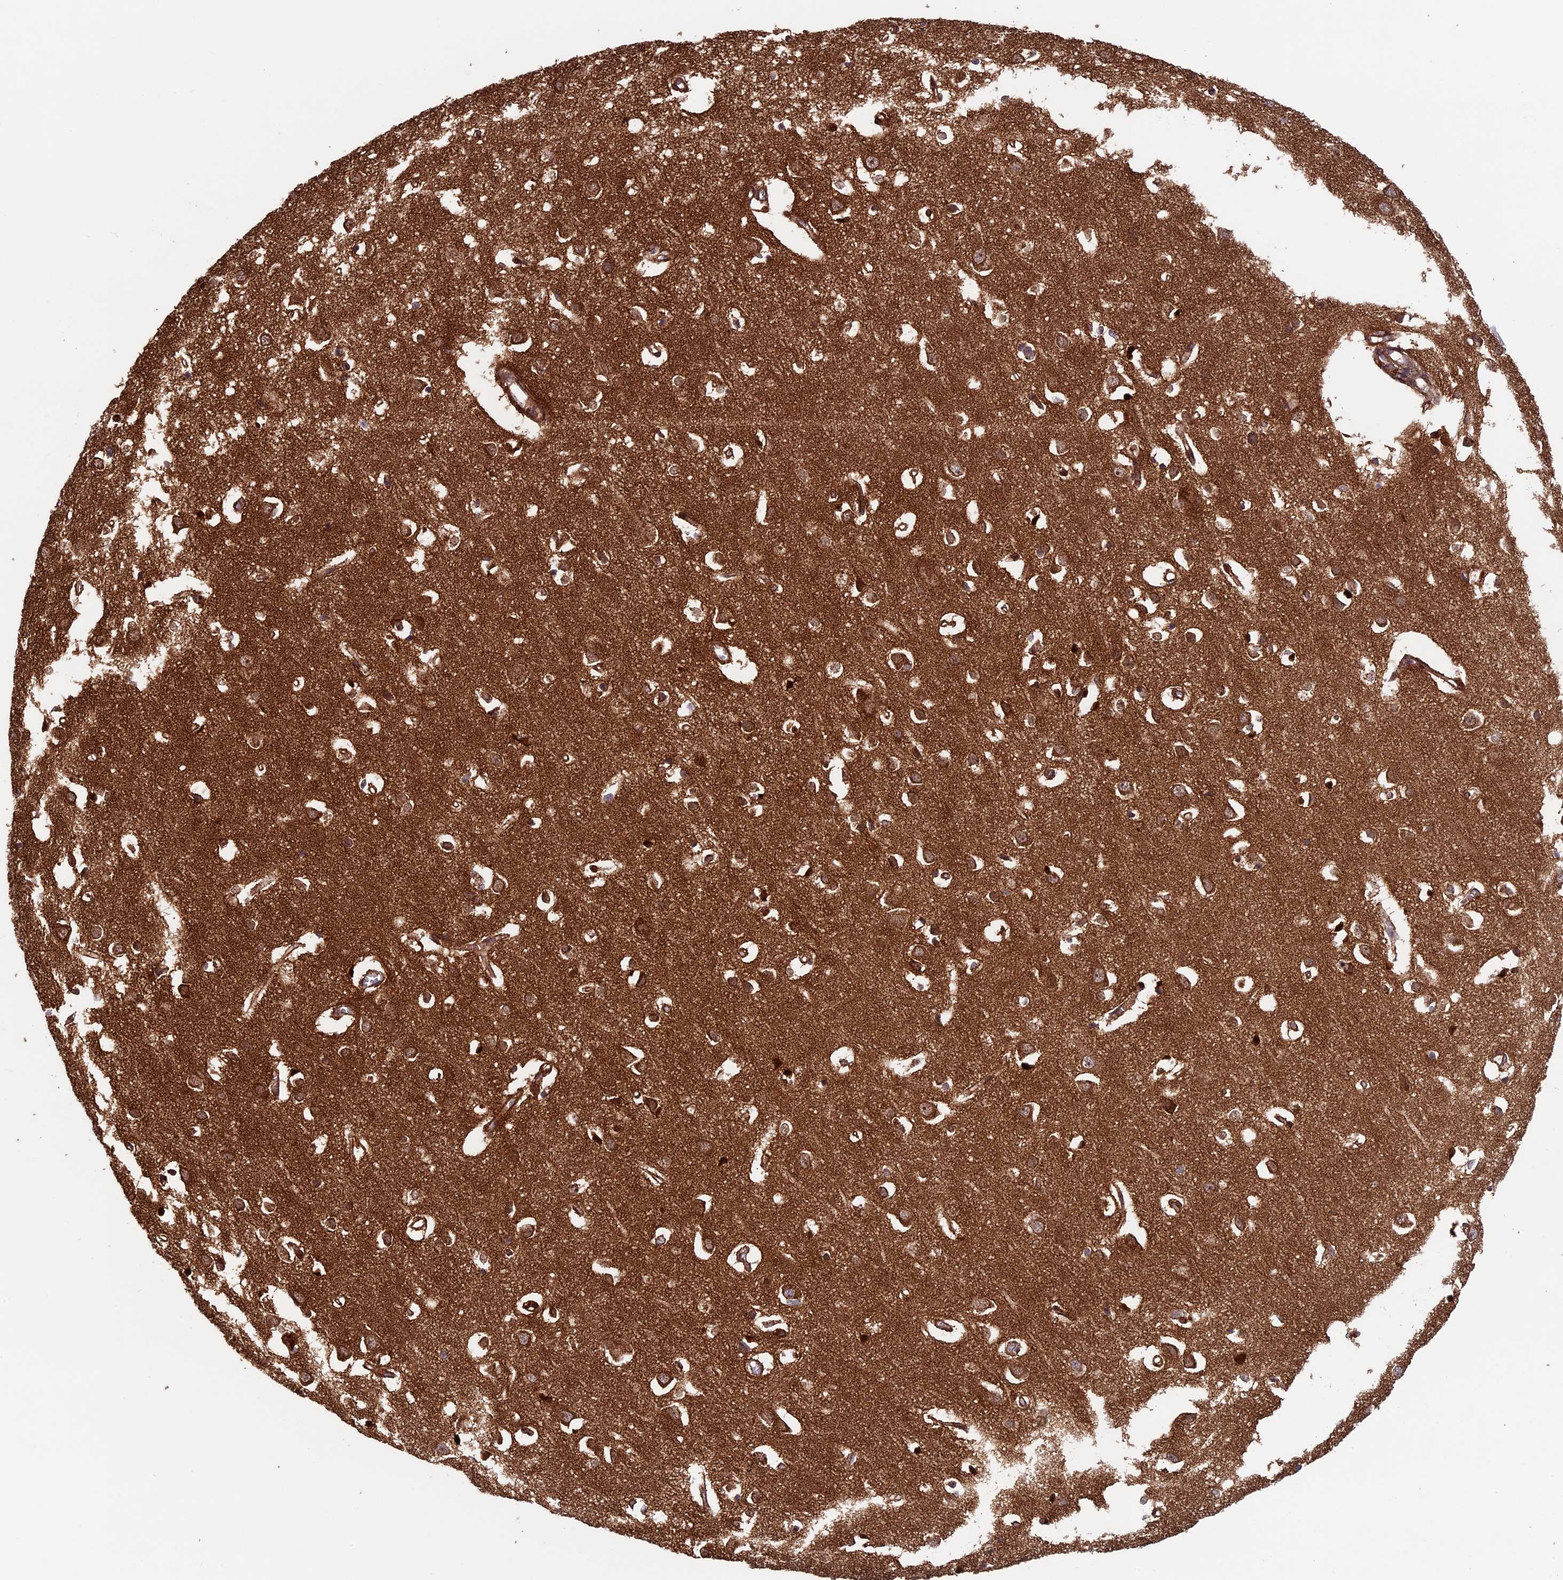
{"staining": {"intensity": "strong", "quantity": ">75%", "location": "cytoplasmic/membranous"}, "tissue": "cerebral cortex", "cell_type": "Endothelial cells", "image_type": "normal", "snomed": [{"axis": "morphology", "description": "Normal tissue, NOS"}, {"axis": "topography", "description": "Cerebral cortex"}], "caption": "The histopathology image displays immunohistochemical staining of unremarkable cerebral cortex. There is strong cytoplasmic/membranous expression is identified in about >75% of endothelial cells.", "gene": "CCDC8", "patient": {"sex": "female", "age": 64}}